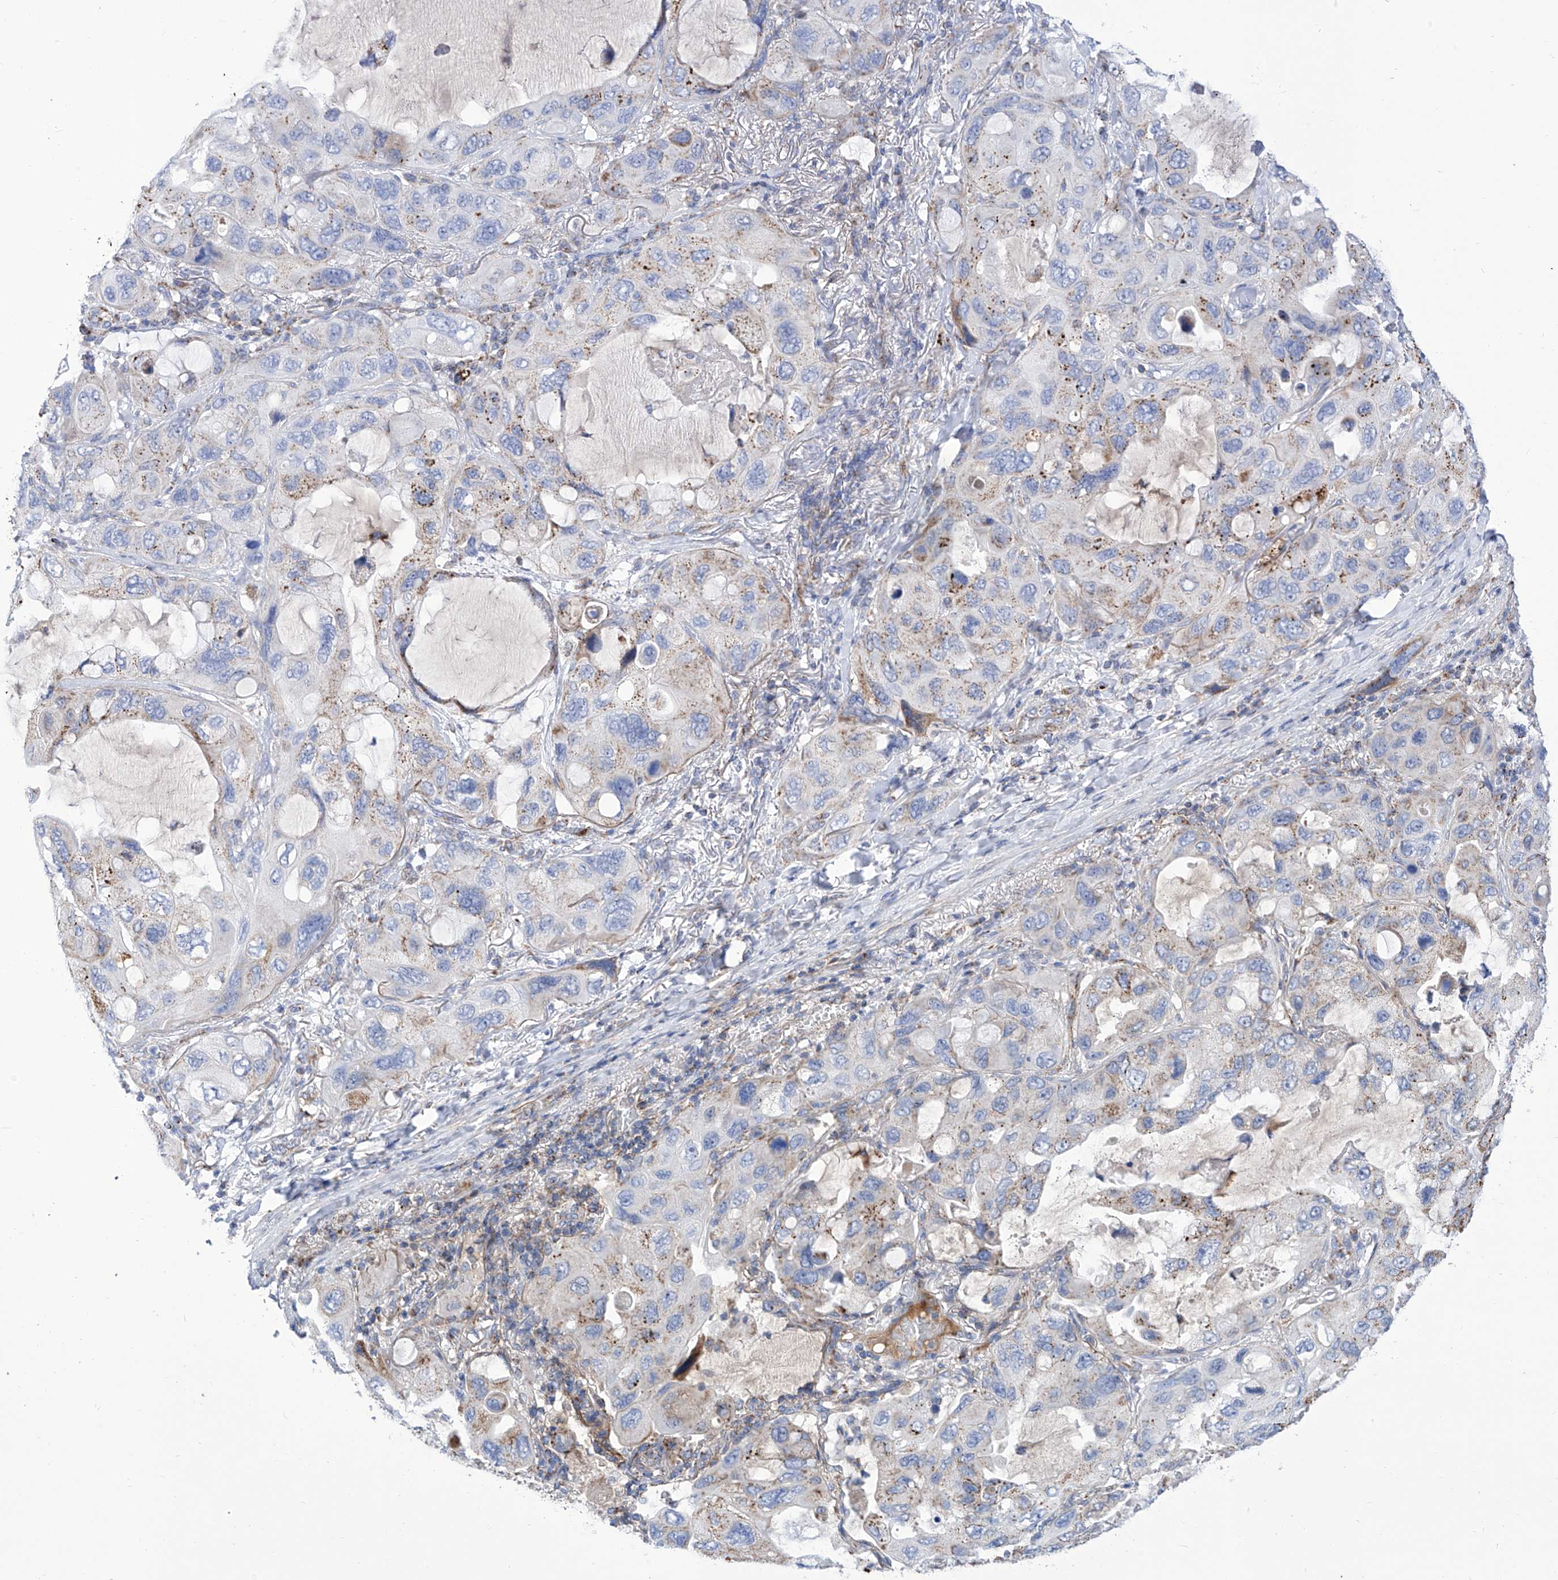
{"staining": {"intensity": "moderate", "quantity": "<25%", "location": "cytoplasmic/membranous"}, "tissue": "lung cancer", "cell_type": "Tumor cells", "image_type": "cancer", "snomed": [{"axis": "morphology", "description": "Squamous cell carcinoma, NOS"}, {"axis": "topography", "description": "Lung"}], "caption": "A high-resolution photomicrograph shows IHC staining of squamous cell carcinoma (lung), which reveals moderate cytoplasmic/membranous expression in about <25% of tumor cells. (DAB (3,3'-diaminobenzidine) IHC, brown staining for protein, blue staining for nuclei).", "gene": "SRBD1", "patient": {"sex": "female", "age": 73}}